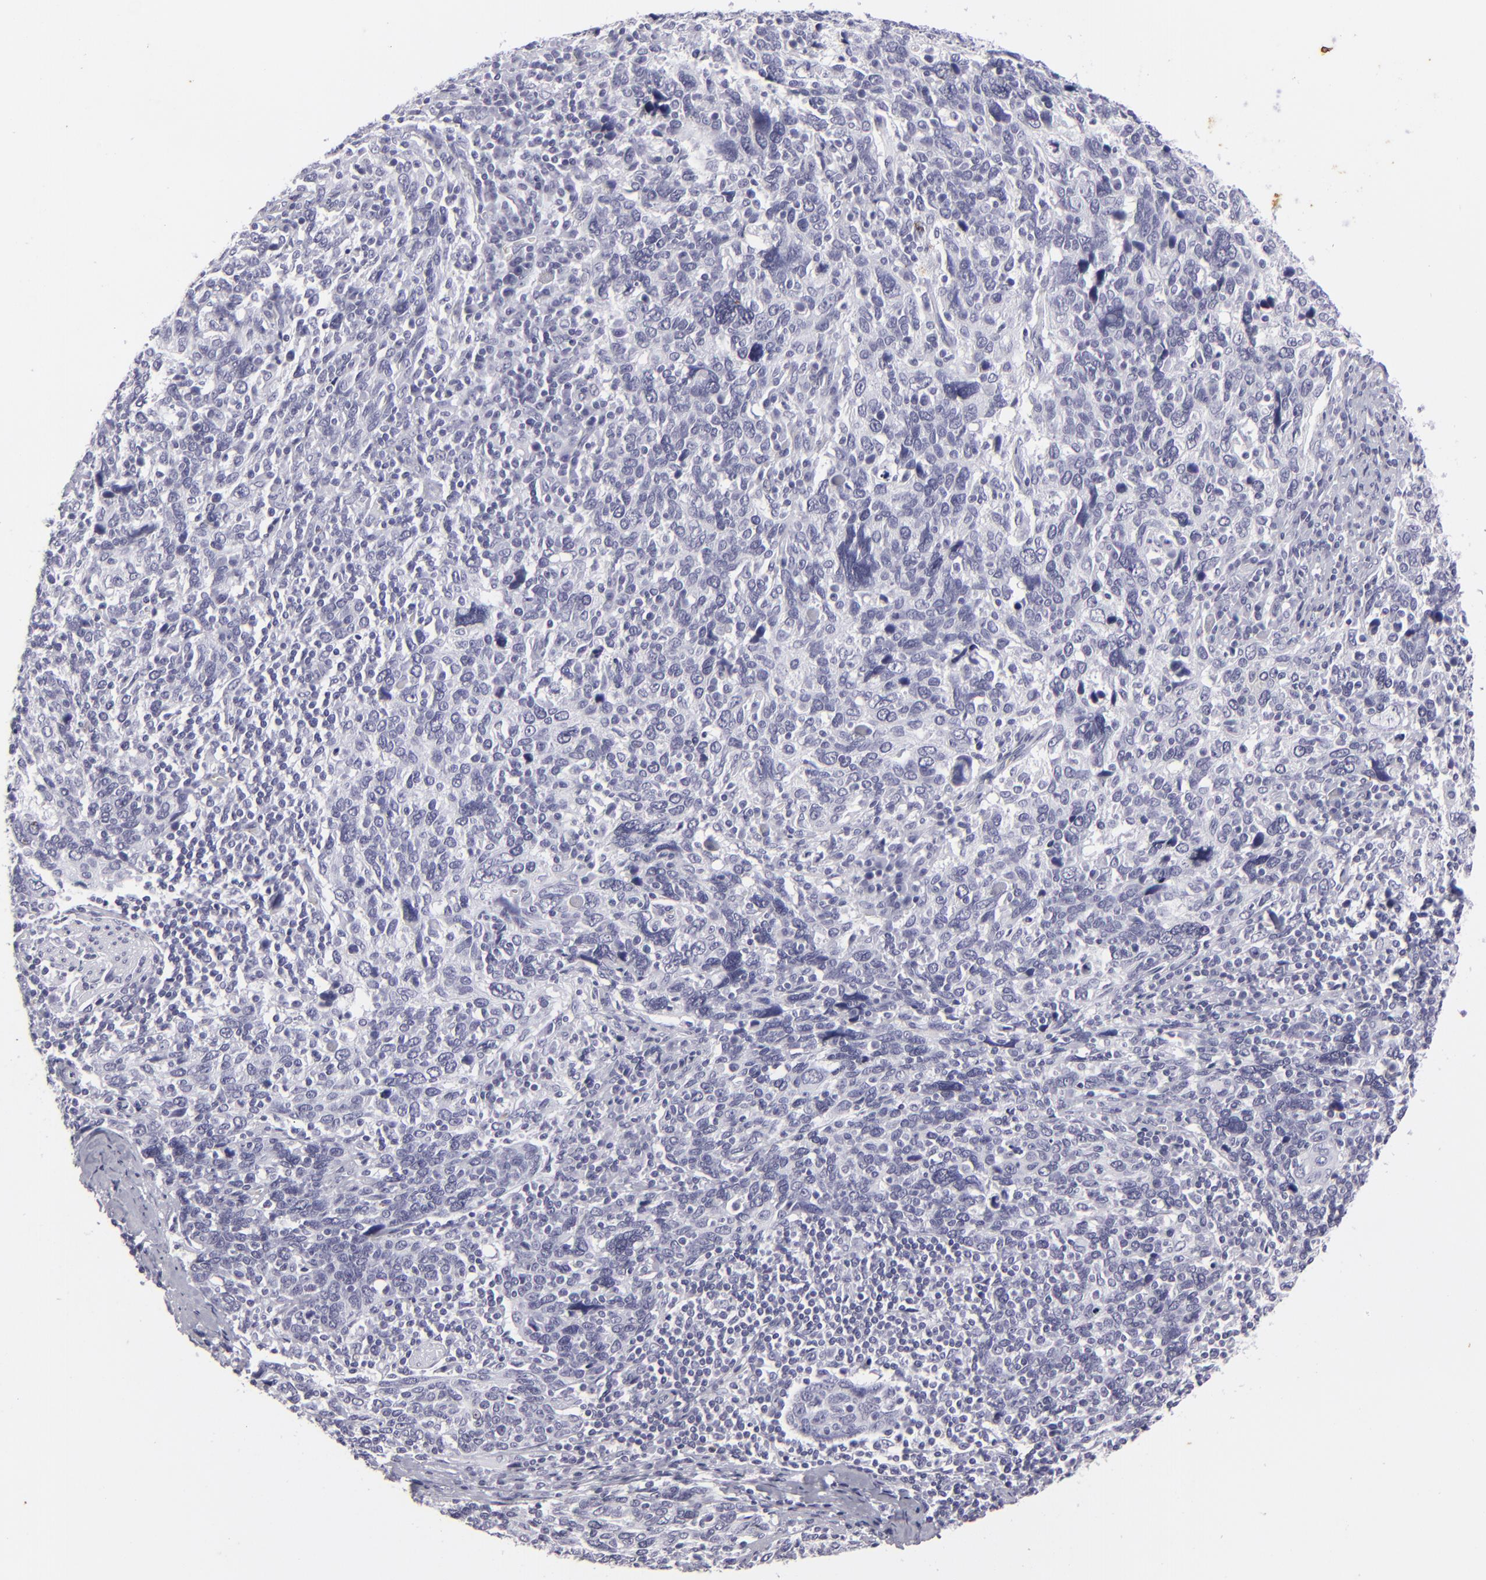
{"staining": {"intensity": "negative", "quantity": "none", "location": "none"}, "tissue": "cervical cancer", "cell_type": "Tumor cells", "image_type": "cancer", "snomed": [{"axis": "morphology", "description": "Squamous cell carcinoma, NOS"}, {"axis": "topography", "description": "Cervix"}], "caption": "A high-resolution histopathology image shows IHC staining of cervical cancer (squamous cell carcinoma), which exhibits no significant positivity in tumor cells. (DAB (3,3'-diaminobenzidine) immunohistochemistry with hematoxylin counter stain).", "gene": "KRT1", "patient": {"sex": "female", "age": 41}}